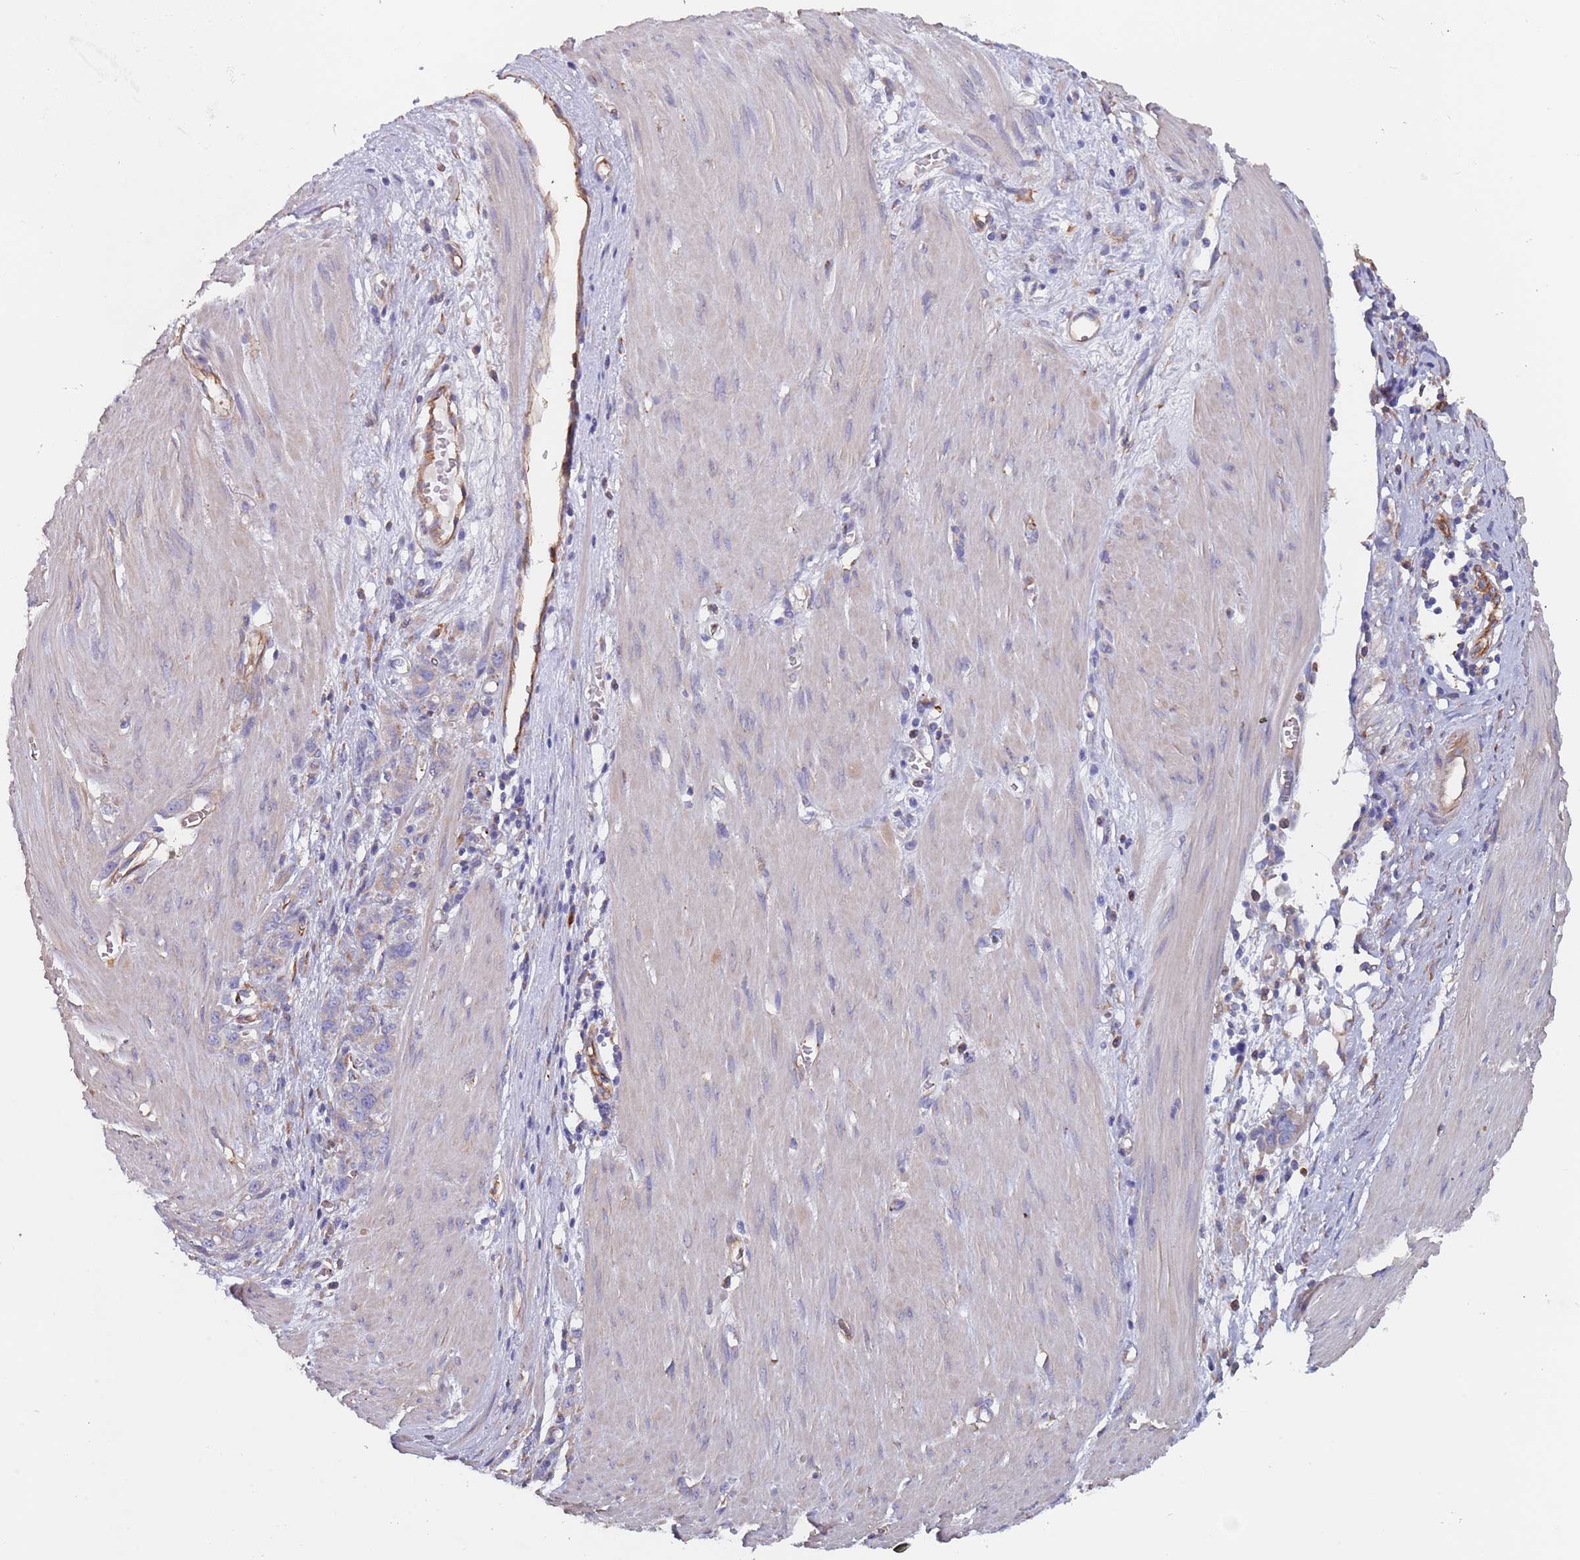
{"staining": {"intensity": "negative", "quantity": "none", "location": "none"}, "tissue": "stomach cancer", "cell_type": "Tumor cells", "image_type": "cancer", "snomed": [{"axis": "morphology", "description": "Adenocarcinoma, NOS"}, {"axis": "topography", "description": "Stomach"}], "caption": "An immunohistochemistry image of adenocarcinoma (stomach) is shown. There is no staining in tumor cells of adenocarcinoma (stomach).", "gene": "DCUN1D3", "patient": {"sex": "female", "age": 76}}